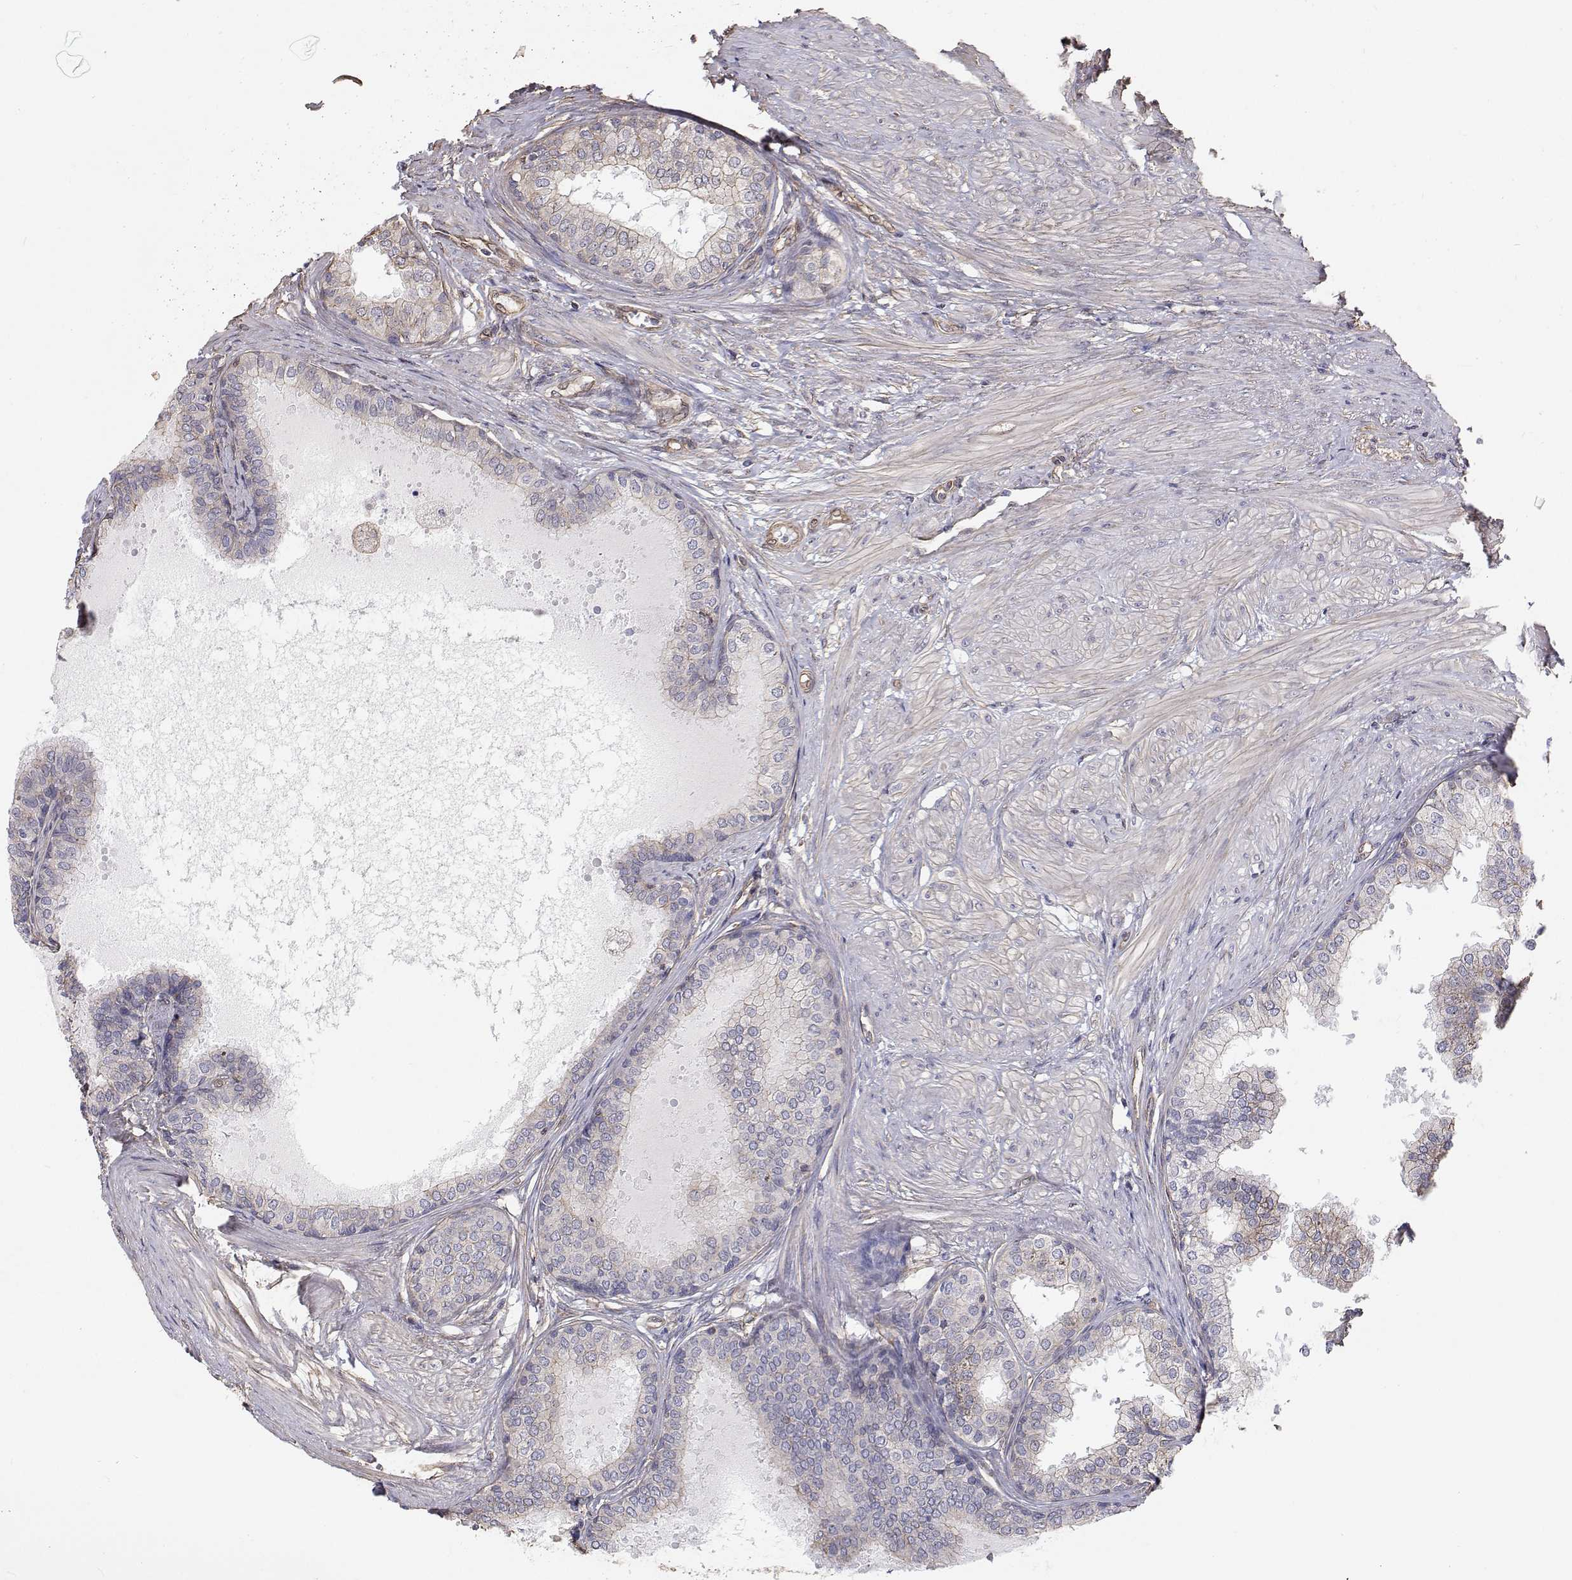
{"staining": {"intensity": "negative", "quantity": "none", "location": "none"}, "tissue": "prostate", "cell_type": "Glandular cells", "image_type": "normal", "snomed": [{"axis": "morphology", "description": "Normal tissue, NOS"}, {"axis": "topography", "description": "Prostate"}, {"axis": "topography", "description": "Peripheral nerve tissue"}], "caption": "Glandular cells are negative for brown protein staining in normal prostate. (Immunohistochemistry, brightfield microscopy, high magnification).", "gene": "GSDMA", "patient": {"sex": "male", "age": 55}}